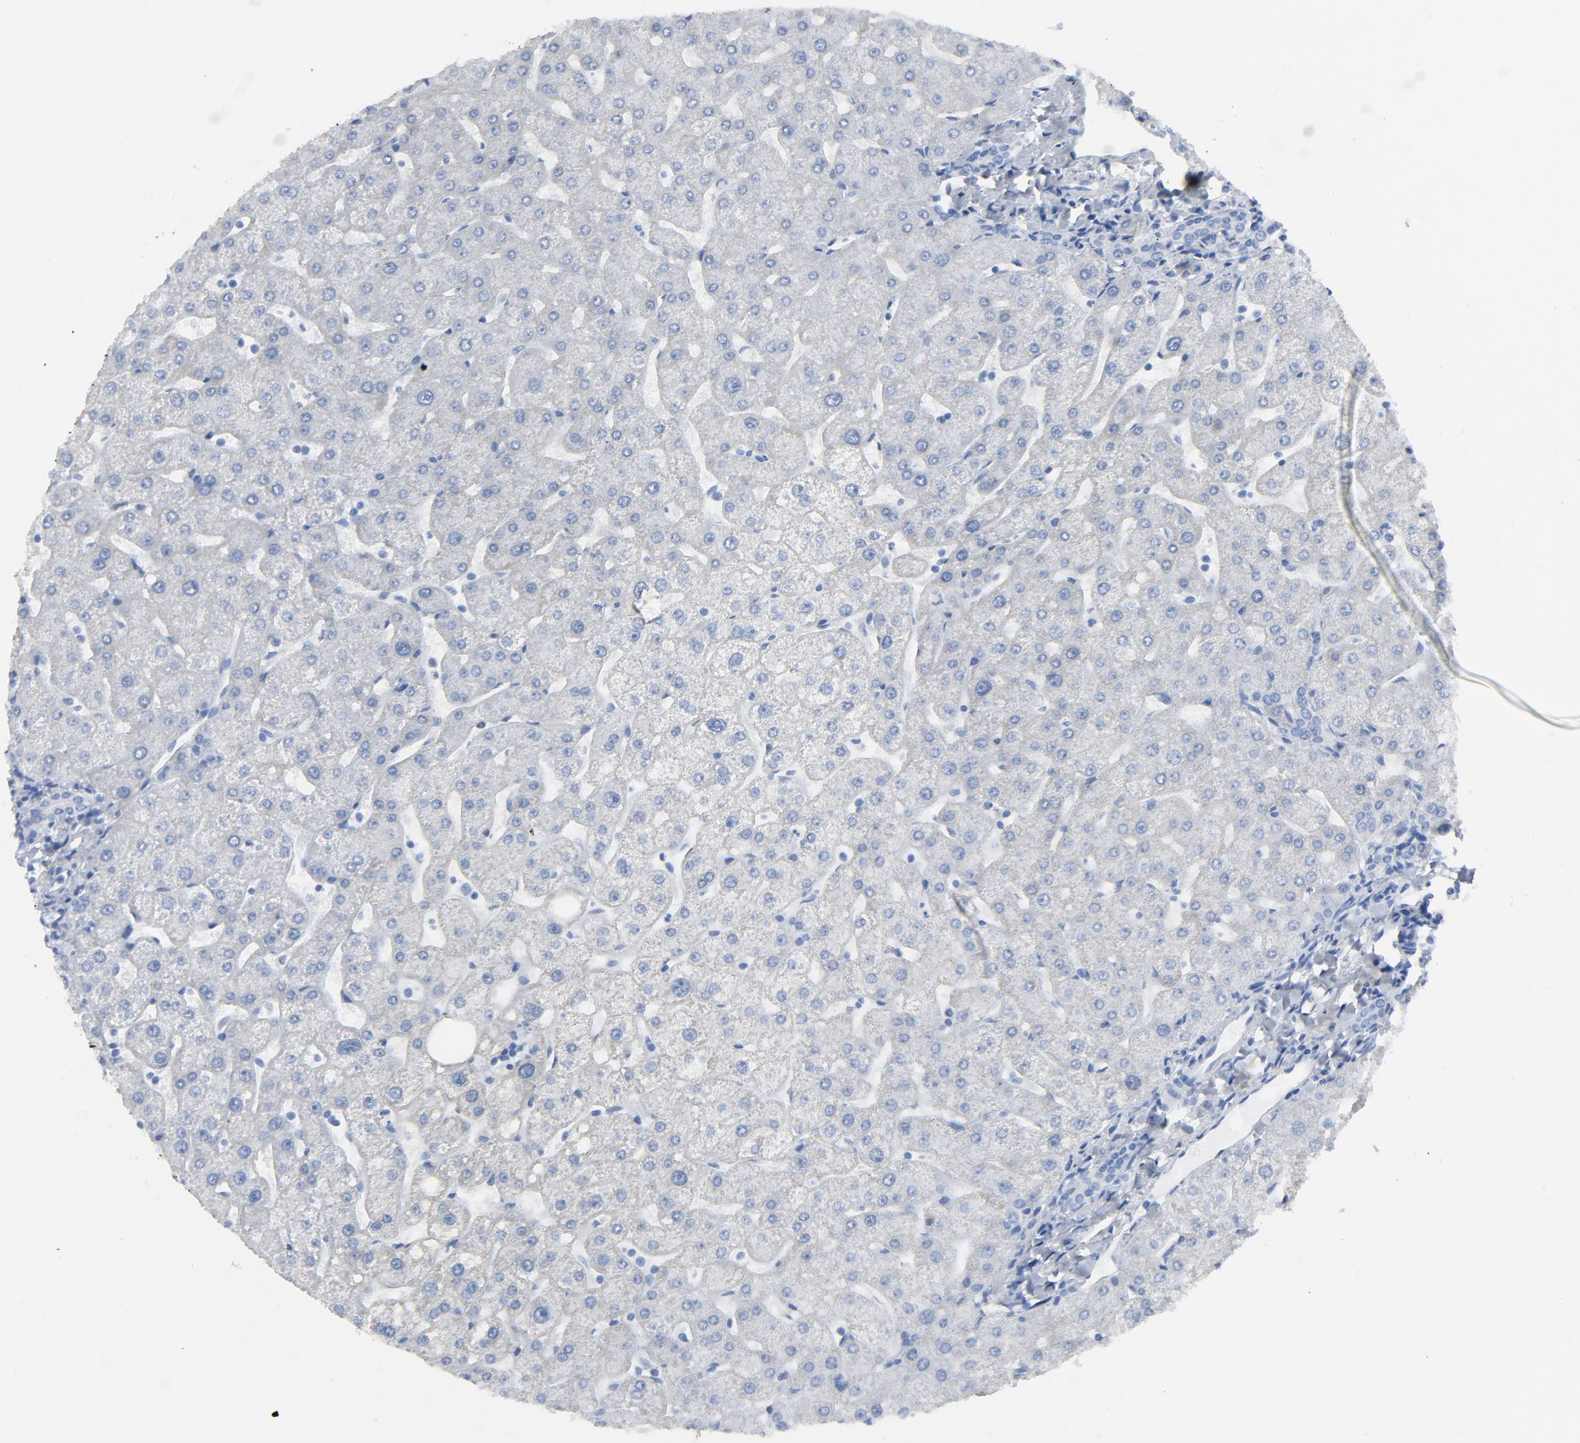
{"staining": {"intensity": "negative", "quantity": "none", "location": "none"}, "tissue": "liver", "cell_type": "Cholangiocytes", "image_type": "normal", "snomed": [{"axis": "morphology", "description": "Normal tissue, NOS"}, {"axis": "topography", "description": "Liver"}], "caption": "Immunohistochemistry image of benign liver: liver stained with DAB displays no significant protein staining in cholangiocytes.", "gene": "C14orf119", "patient": {"sex": "male", "age": 67}}